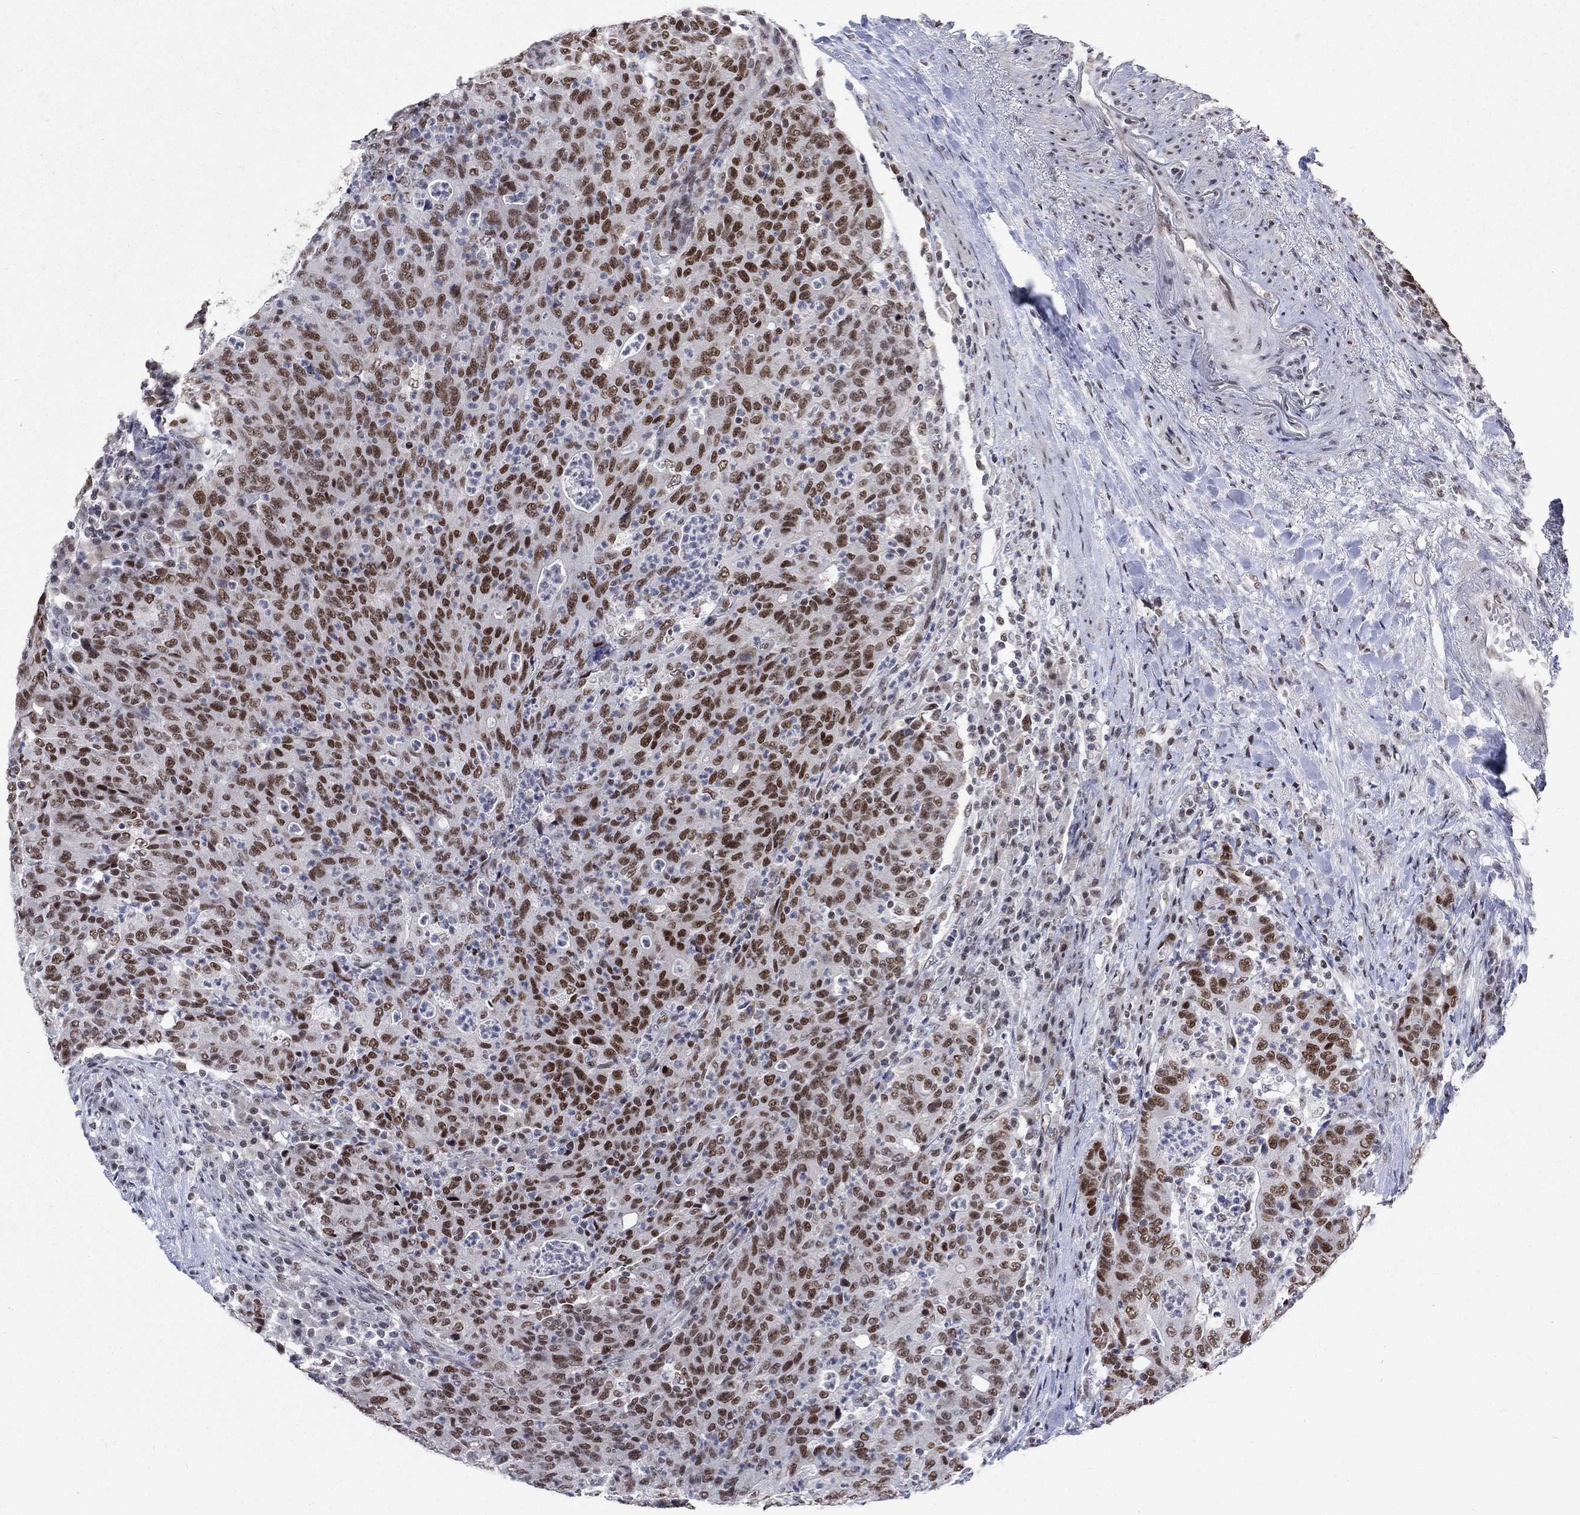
{"staining": {"intensity": "strong", "quantity": ">75%", "location": "nuclear"}, "tissue": "colorectal cancer", "cell_type": "Tumor cells", "image_type": "cancer", "snomed": [{"axis": "morphology", "description": "Adenocarcinoma, NOS"}, {"axis": "topography", "description": "Colon"}], "caption": "Colorectal cancer was stained to show a protein in brown. There is high levels of strong nuclear positivity in approximately >75% of tumor cells.", "gene": "HCFC1", "patient": {"sex": "male", "age": 70}}